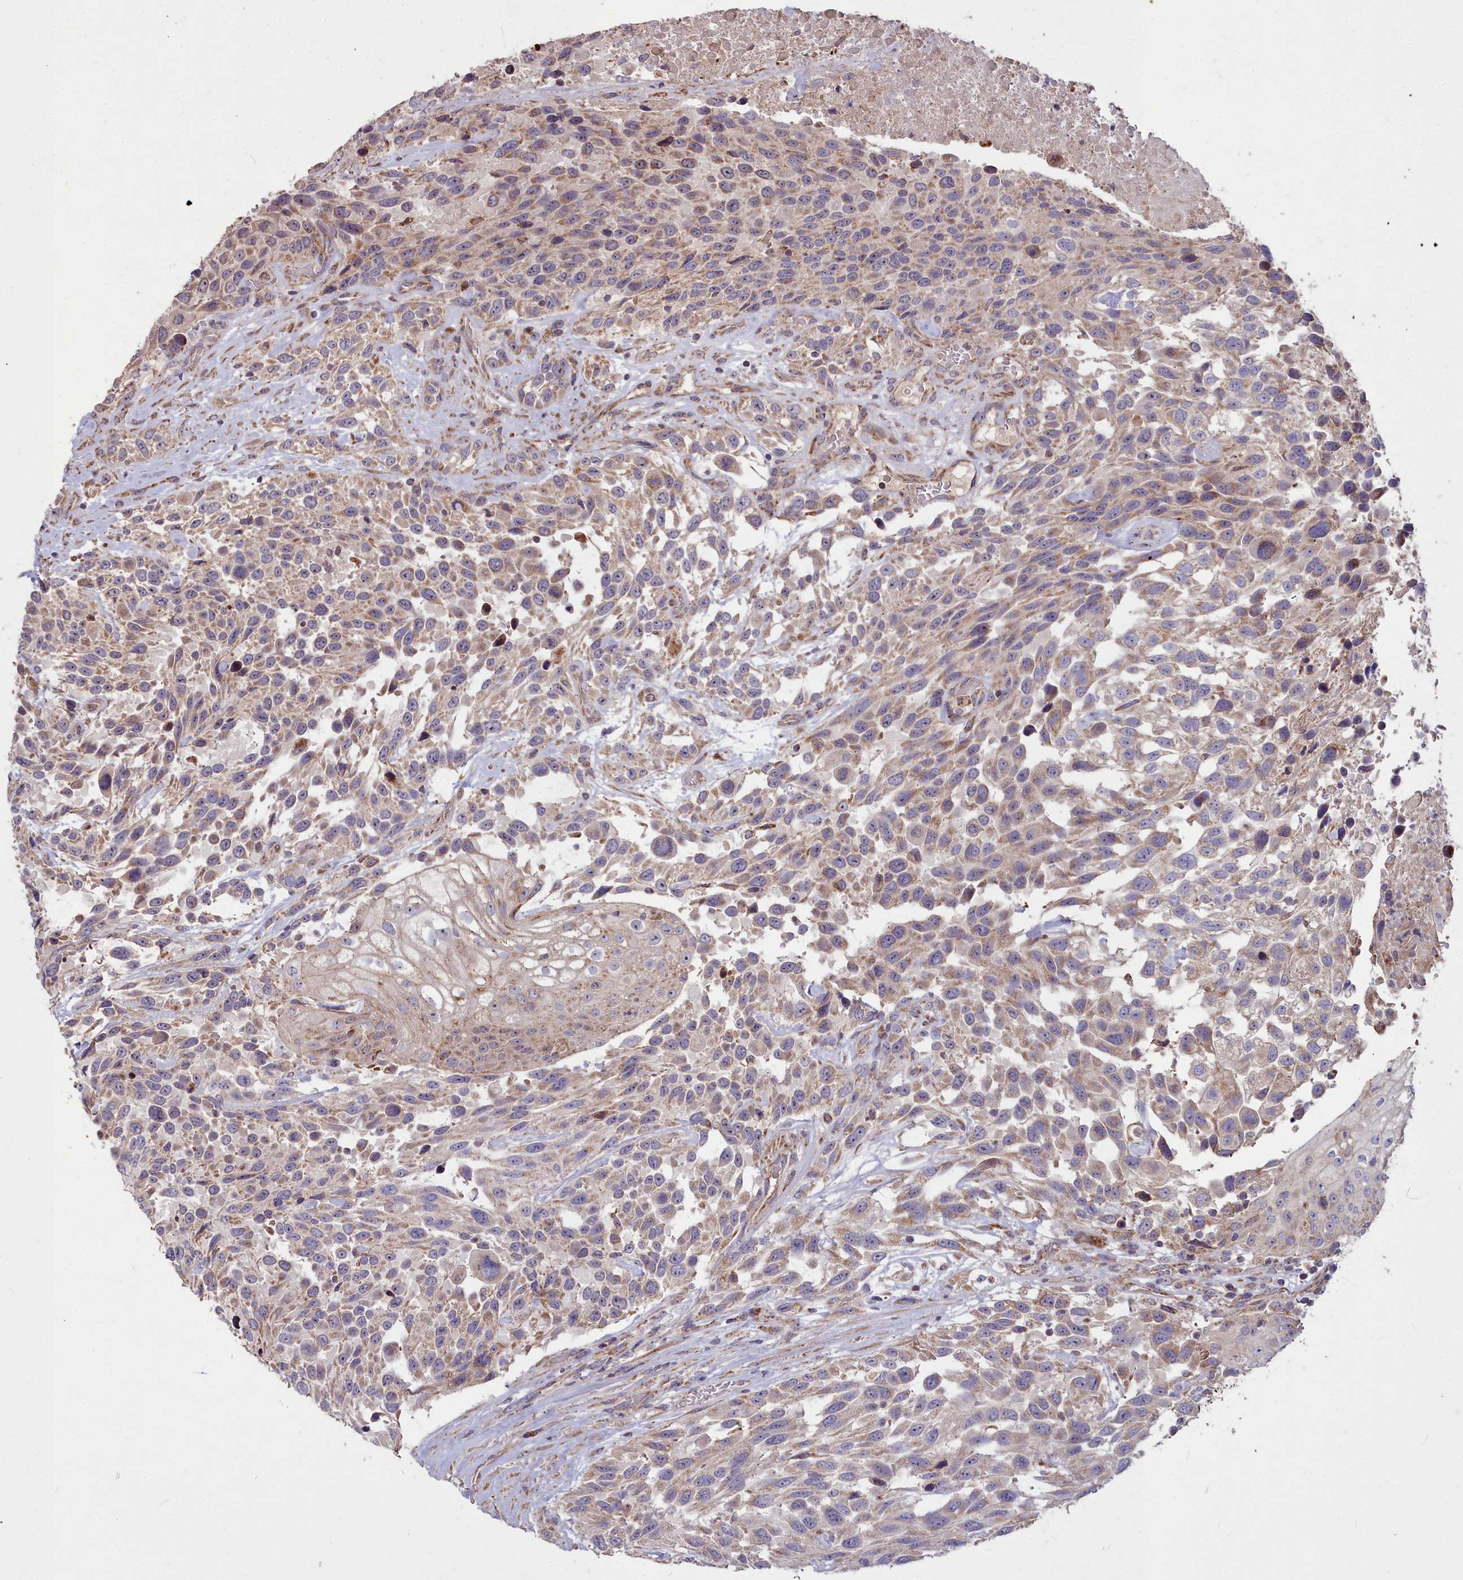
{"staining": {"intensity": "weak", "quantity": ">75%", "location": "cytoplasmic/membranous"}, "tissue": "urothelial cancer", "cell_type": "Tumor cells", "image_type": "cancer", "snomed": [{"axis": "morphology", "description": "Urothelial carcinoma, High grade"}, {"axis": "topography", "description": "Urinary bladder"}], "caption": "An IHC micrograph of neoplastic tissue is shown. Protein staining in brown highlights weak cytoplasmic/membranous positivity in urothelial cancer within tumor cells. The staining was performed using DAB to visualize the protein expression in brown, while the nuclei were stained in blue with hematoxylin (Magnification: 20x).", "gene": "COX11", "patient": {"sex": "female", "age": 70}}